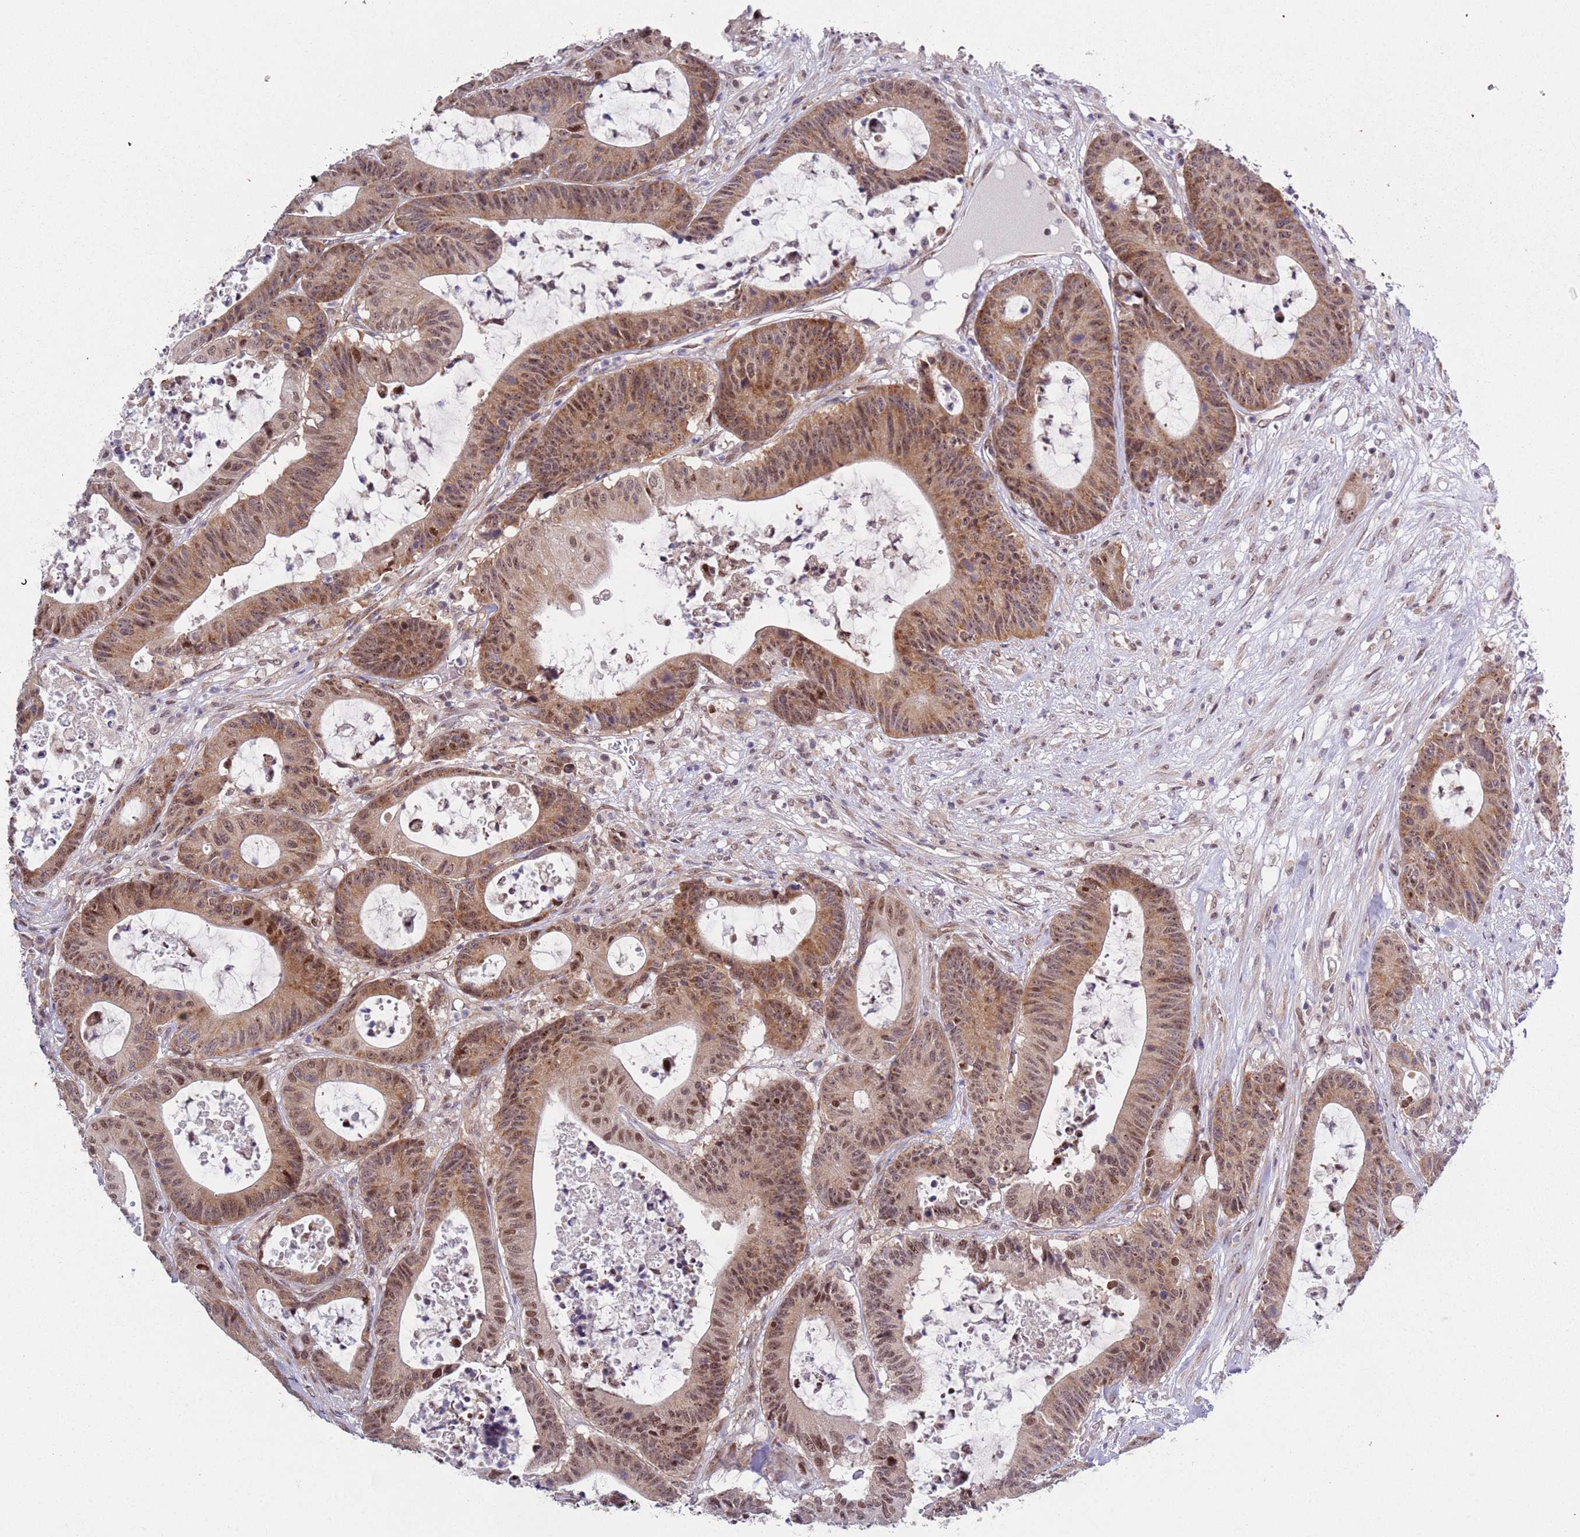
{"staining": {"intensity": "moderate", "quantity": ">75%", "location": "cytoplasmic/membranous,nuclear"}, "tissue": "colorectal cancer", "cell_type": "Tumor cells", "image_type": "cancer", "snomed": [{"axis": "morphology", "description": "Adenocarcinoma, NOS"}, {"axis": "topography", "description": "Colon"}], "caption": "Human colorectal cancer (adenocarcinoma) stained for a protein (brown) displays moderate cytoplasmic/membranous and nuclear positive staining in approximately >75% of tumor cells.", "gene": "SLC25A32", "patient": {"sex": "female", "age": 84}}